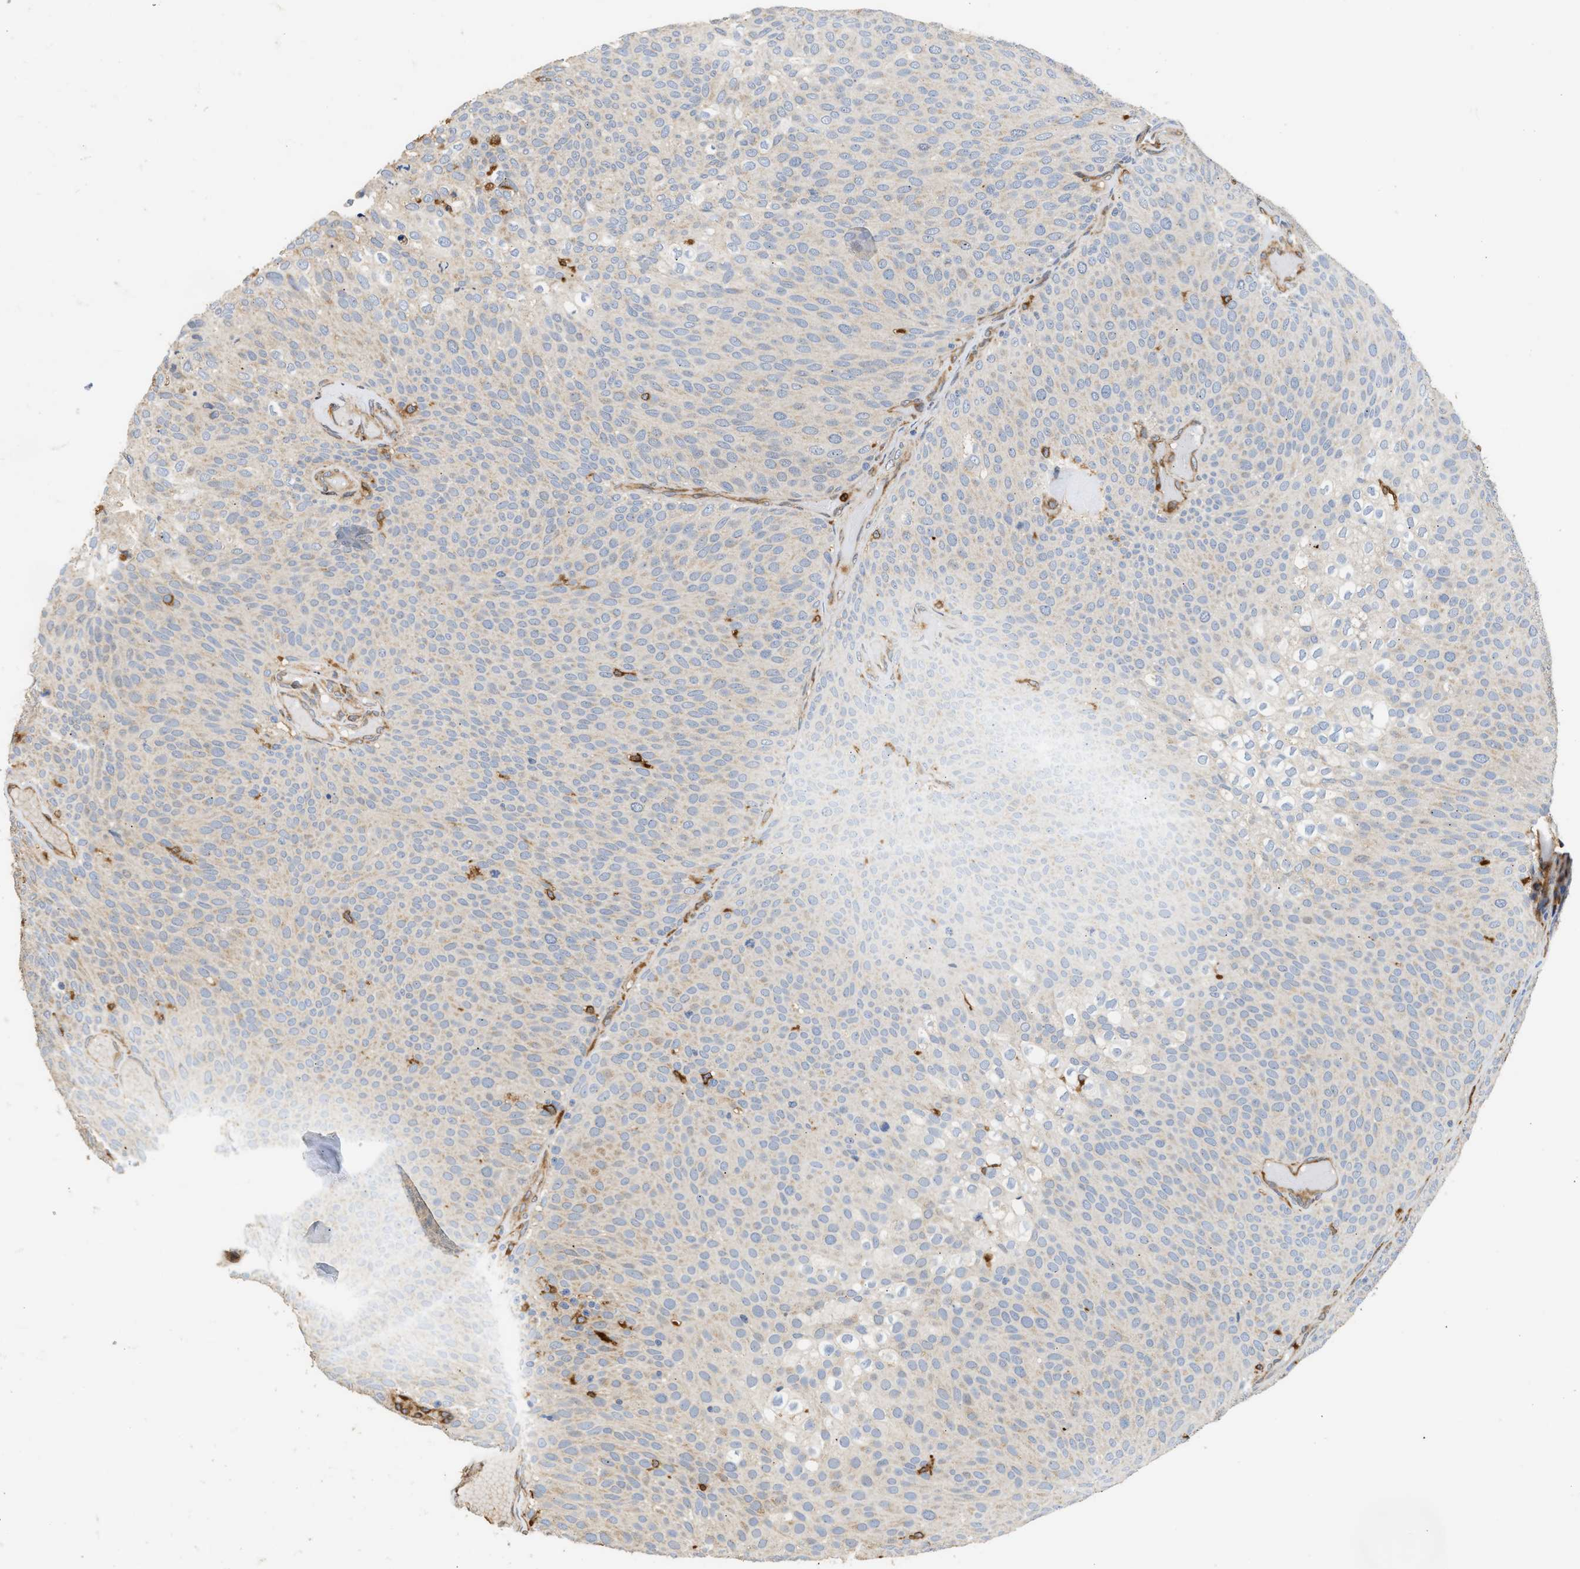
{"staining": {"intensity": "weak", "quantity": "<25%", "location": "cytoplasmic/membranous"}, "tissue": "urothelial cancer", "cell_type": "Tumor cells", "image_type": "cancer", "snomed": [{"axis": "morphology", "description": "Urothelial carcinoma, Low grade"}, {"axis": "topography", "description": "Urinary bladder"}], "caption": "Low-grade urothelial carcinoma was stained to show a protein in brown. There is no significant expression in tumor cells.", "gene": "RAB31", "patient": {"sex": "male", "age": 78}}